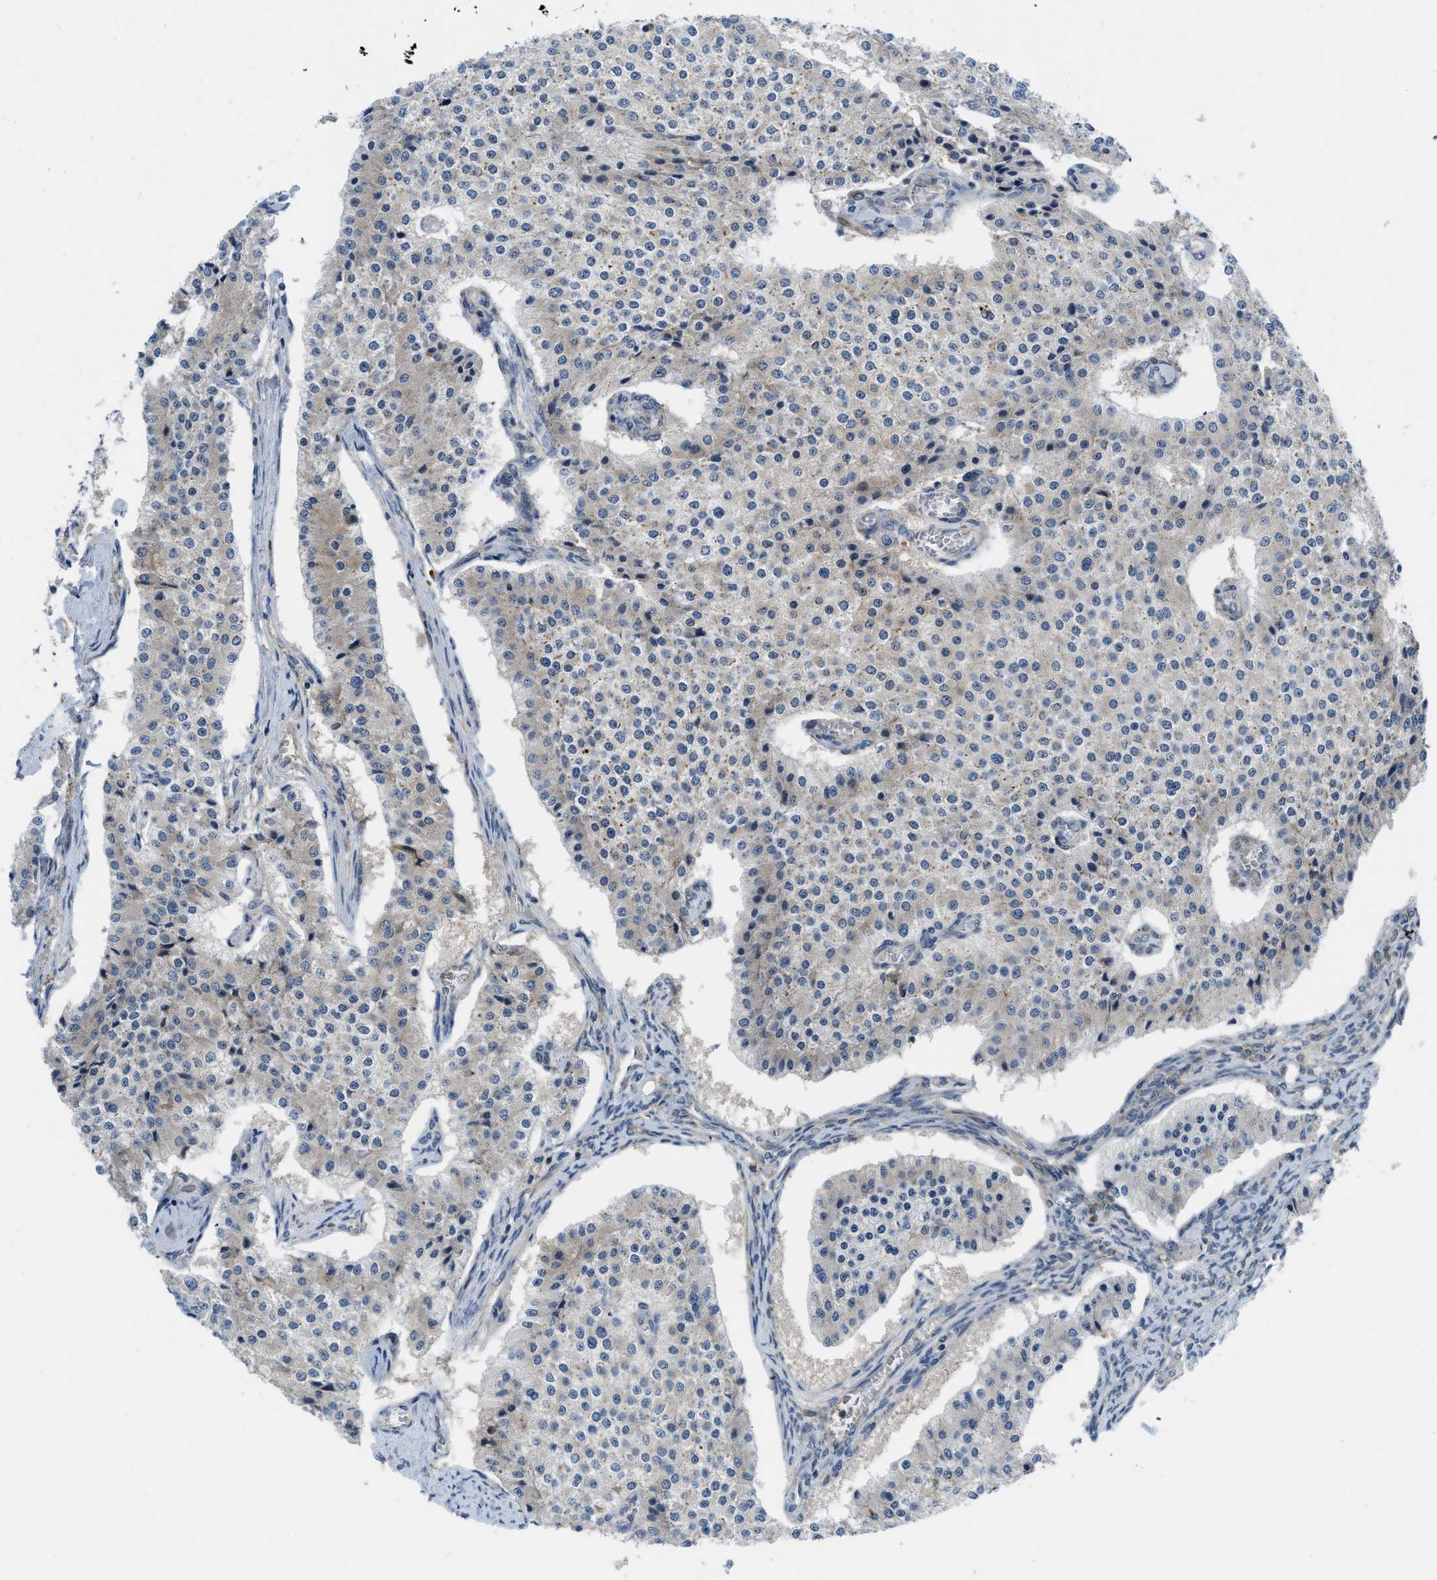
{"staining": {"intensity": "negative", "quantity": "none", "location": "none"}, "tissue": "carcinoid", "cell_type": "Tumor cells", "image_type": "cancer", "snomed": [{"axis": "morphology", "description": "Carcinoid, malignant, NOS"}, {"axis": "topography", "description": "Colon"}], "caption": "High power microscopy photomicrograph of an immunohistochemistry histopathology image of malignant carcinoid, revealing no significant positivity in tumor cells. The staining was performed using DAB to visualize the protein expression in brown, while the nuclei were stained in blue with hematoxylin (Magnification: 20x).", "gene": "BAZ2B", "patient": {"sex": "female", "age": 52}}